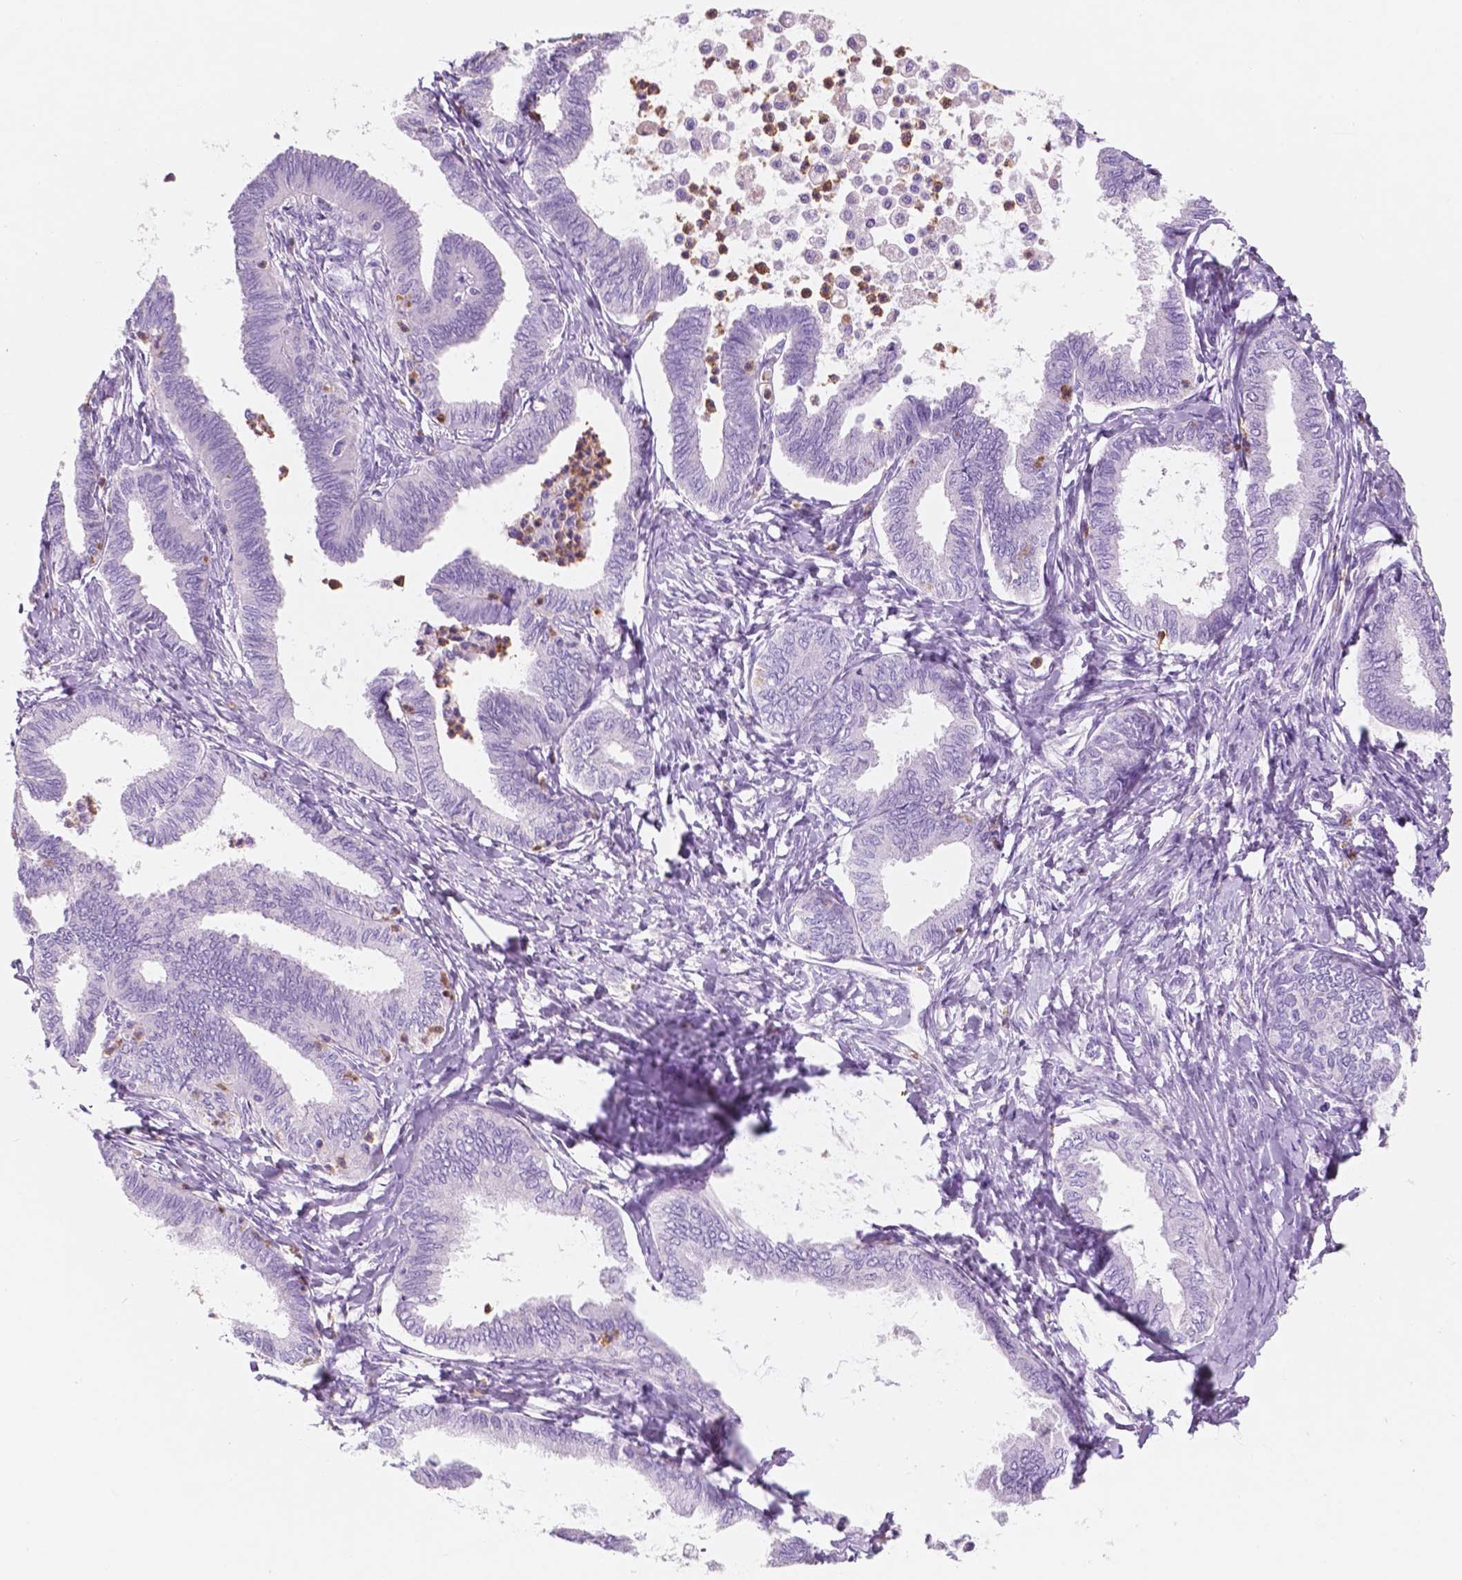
{"staining": {"intensity": "negative", "quantity": "none", "location": "none"}, "tissue": "ovarian cancer", "cell_type": "Tumor cells", "image_type": "cancer", "snomed": [{"axis": "morphology", "description": "Carcinoma, endometroid"}, {"axis": "topography", "description": "Ovary"}], "caption": "IHC of endometroid carcinoma (ovarian) shows no expression in tumor cells.", "gene": "CUZD1", "patient": {"sex": "female", "age": 70}}